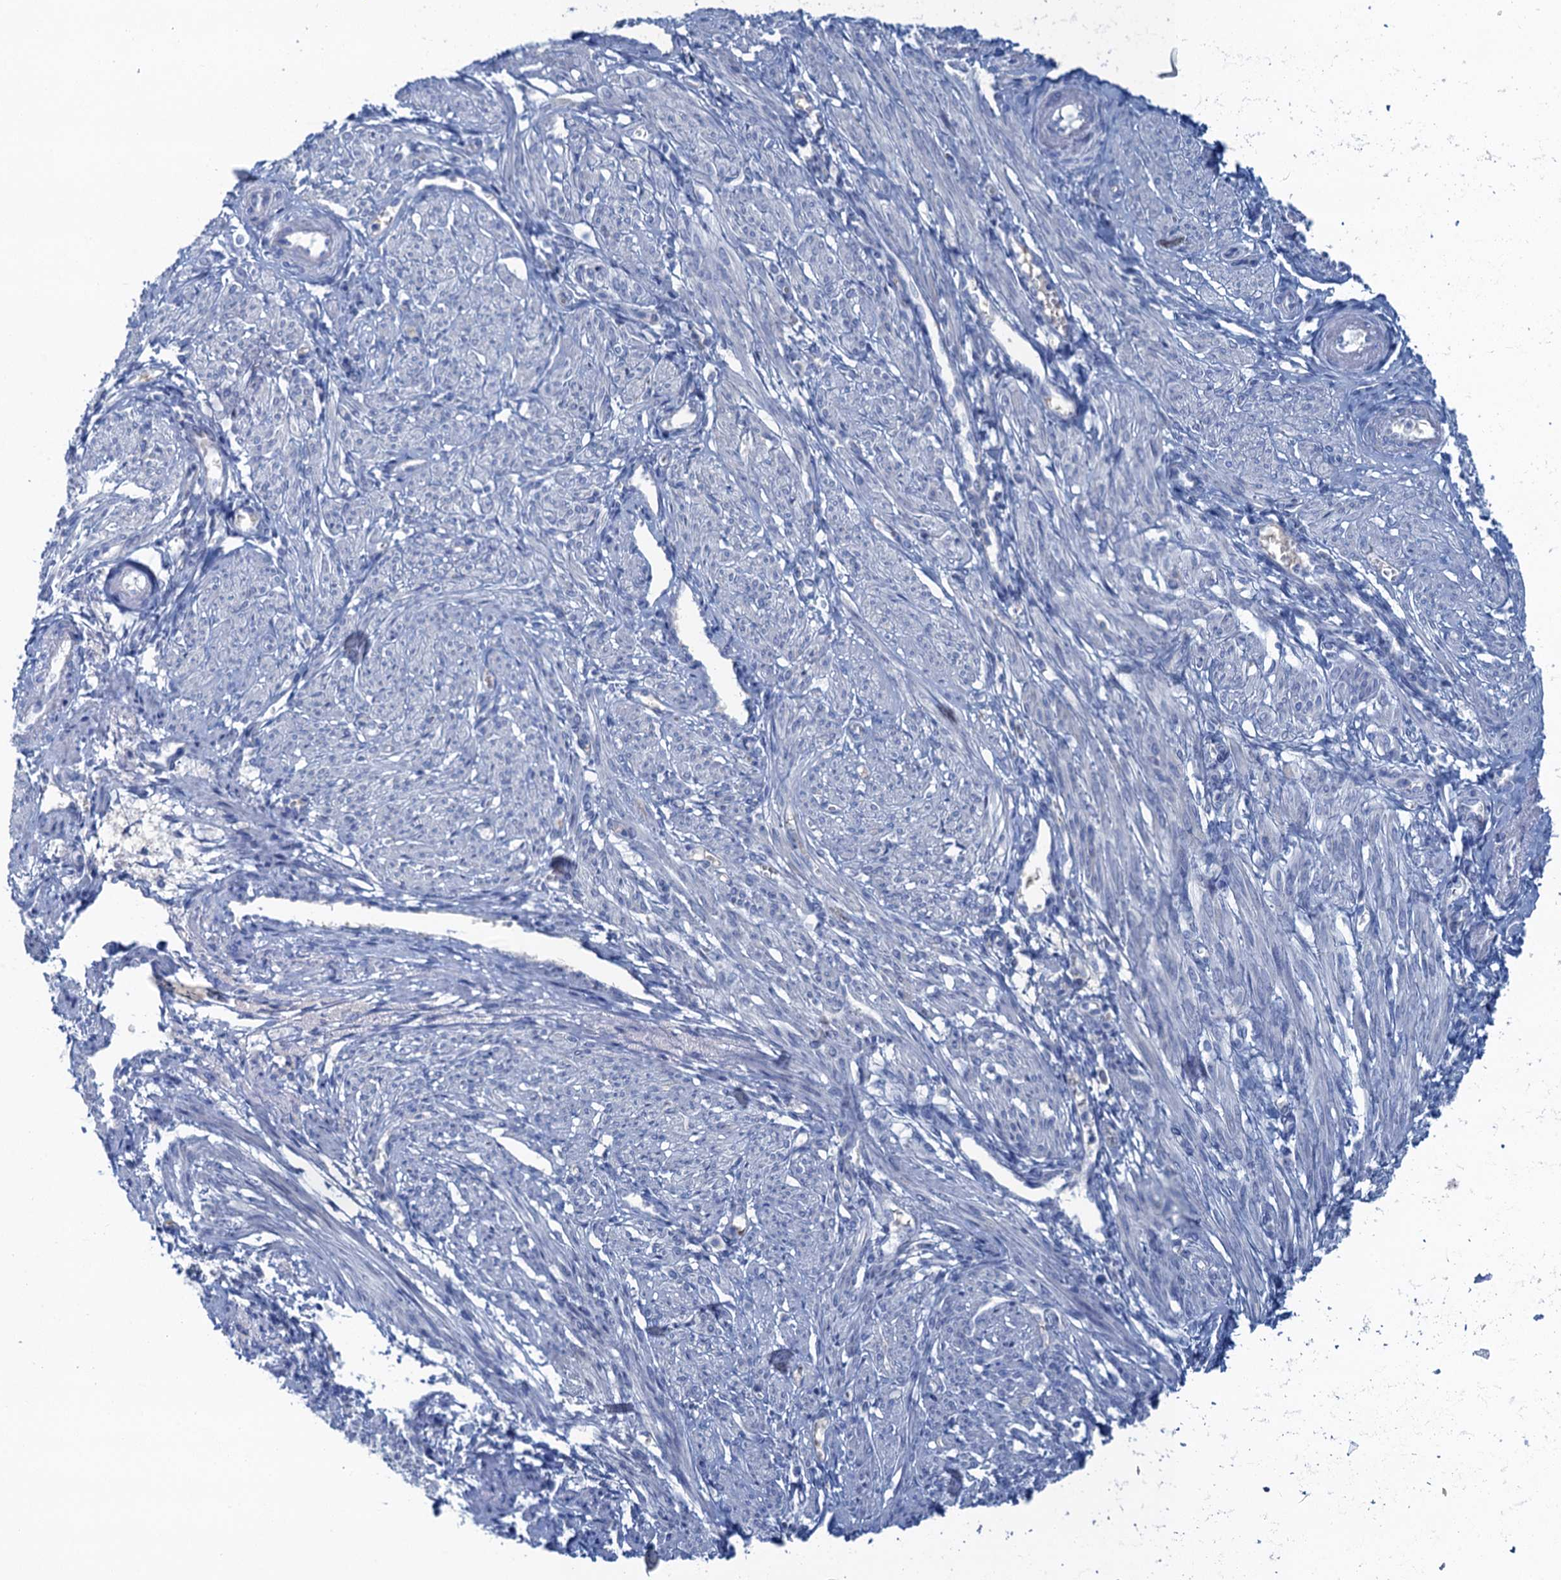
{"staining": {"intensity": "negative", "quantity": "none", "location": "none"}, "tissue": "smooth muscle", "cell_type": "Smooth muscle cells", "image_type": "normal", "snomed": [{"axis": "morphology", "description": "Normal tissue, NOS"}, {"axis": "topography", "description": "Smooth muscle"}], "caption": "High power microscopy histopathology image of an immunohistochemistry (IHC) micrograph of normal smooth muscle, revealing no significant staining in smooth muscle cells. (Brightfield microscopy of DAB (3,3'-diaminobenzidine) immunohistochemistry at high magnification).", "gene": "MYADML2", "patient": {"sex": "female", "age": 39}}